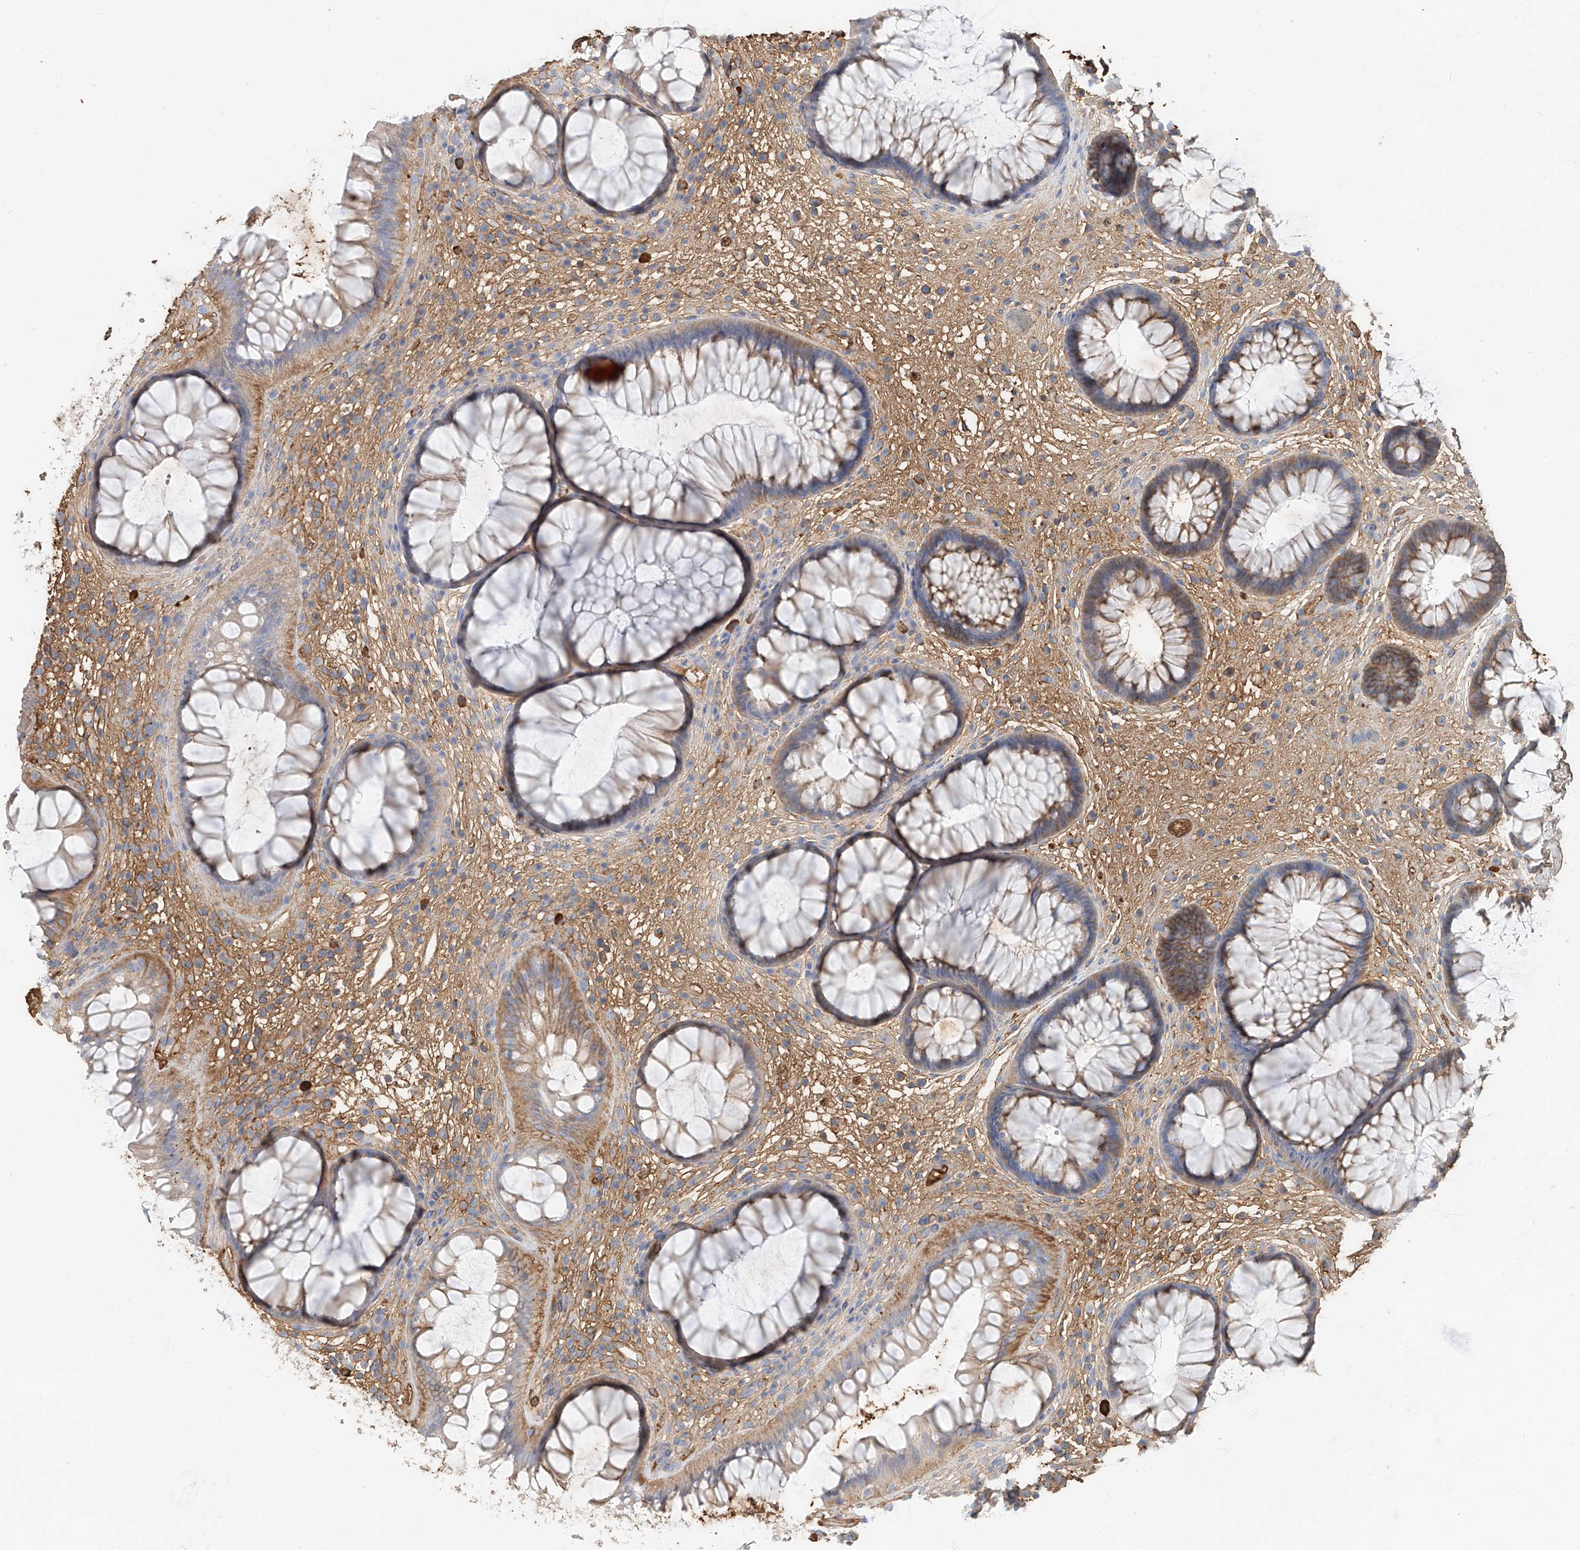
{"staining": {"intensity": "moderate", "quantity": "25%-75%", "location": "cytoplasmic/membranous"}, "tissue": "rectum", "cell_type": "Glandular cells", "image_type": "normal", "snomed": [{"axis": "morphology", "description": "Normal tissue, NOS"}, {"axis": "topography", "description": "Rectum"}], "caption": "Moderate cytoplasmic/membranous staining is present in about 25%-75% of glandular cells in normal rectum.", "gene": "ZFP30", "patient": {"sex": "male", "age": 51}}